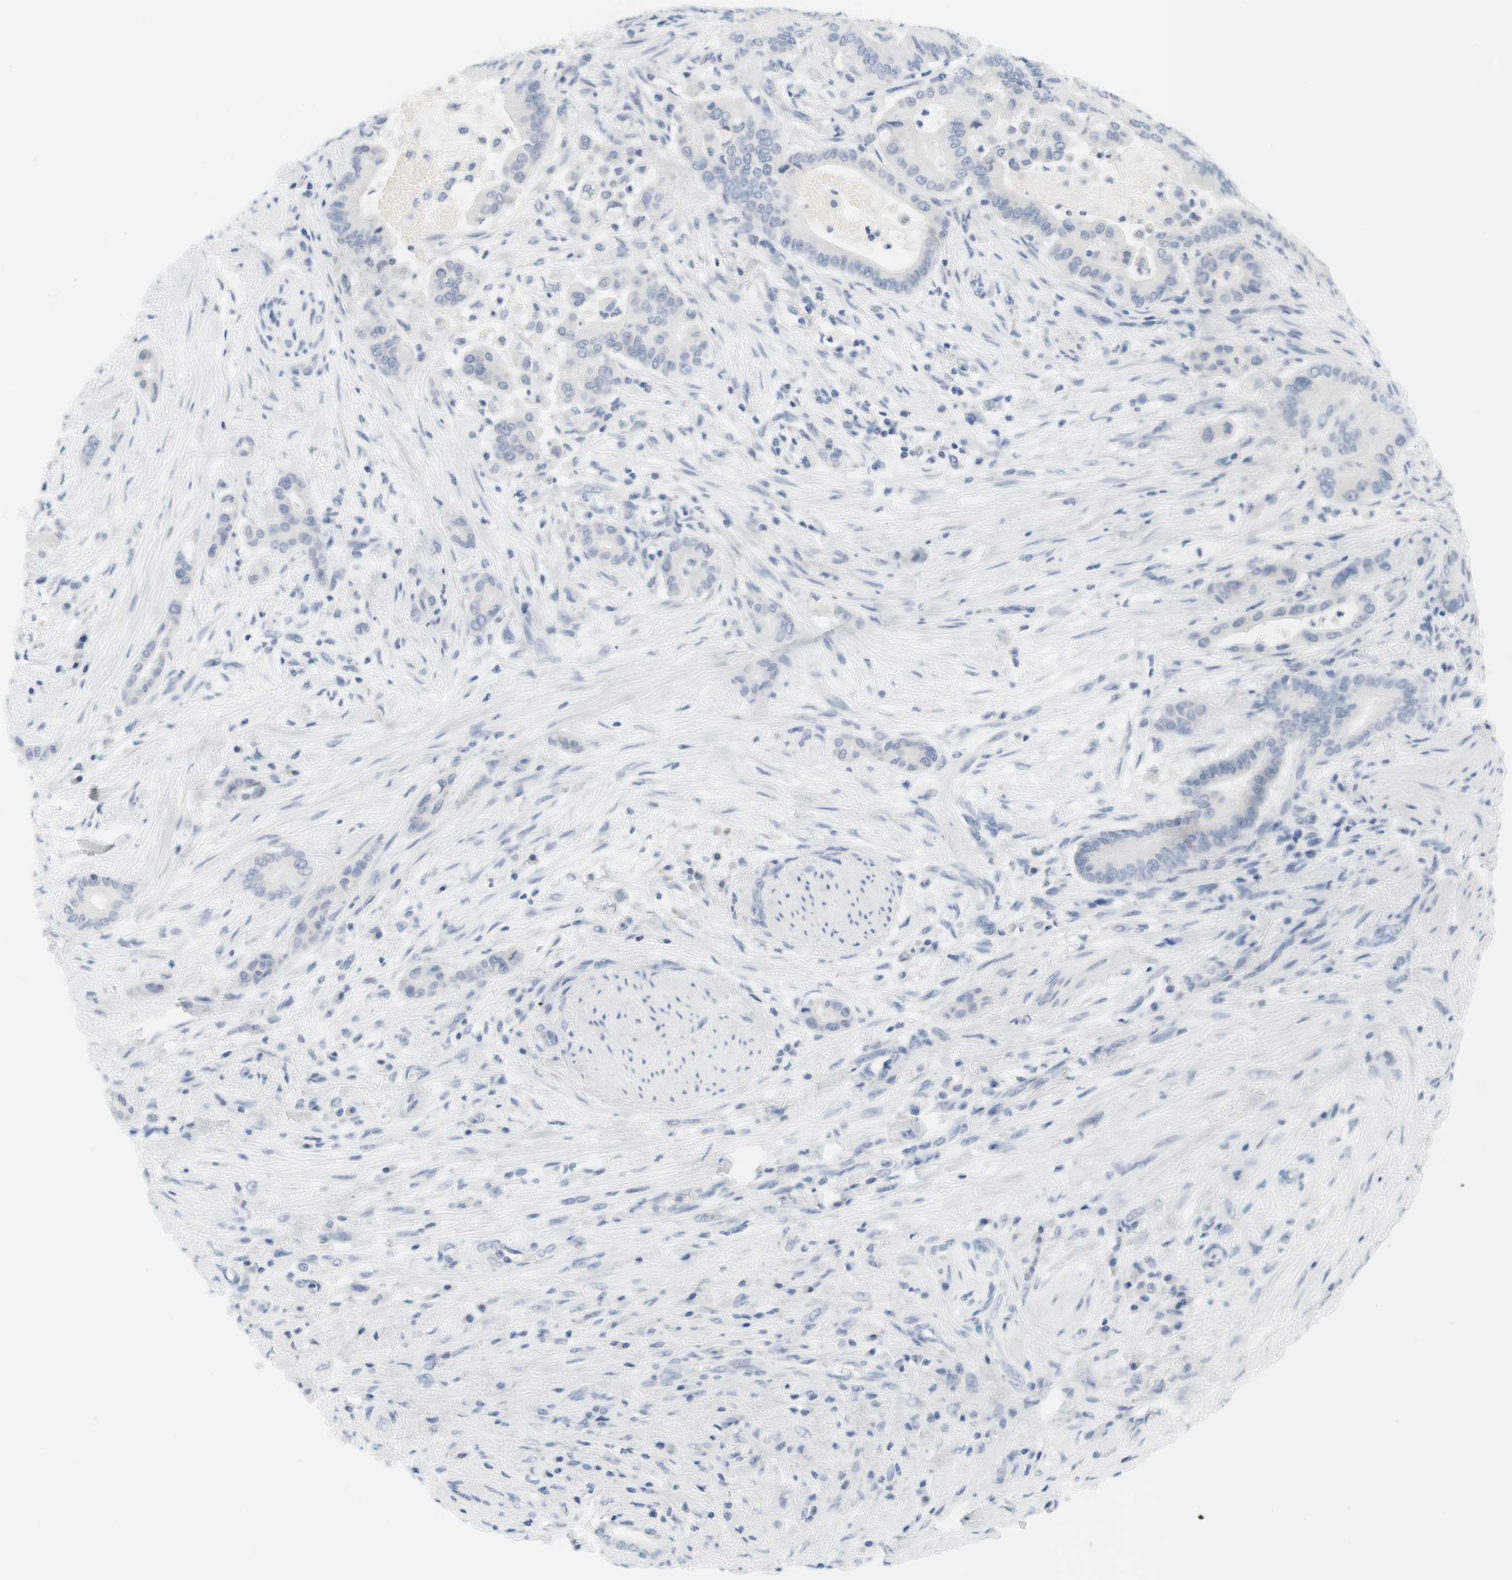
{"staining": {"intensity": "negative", "quantity": "none", "location": "none"}, "tissue": "pancreatic cancer", "cell_type": "Tumor cells", "image_type": "cancer", "snomed": [{"axis": "morphology", "description": "Normal tissue, NOS"}, {"axis": "morphology", "description": "Adenocarcinoma, NOS"}, {"axis": "topography", "description": "Pancreas"}], "caption": "This is an IHC image of human pancreatic cancer. There is no positivity in tumor cells.", "gene": "OPRM1", "patient": {"sex": "male", "age": 63}}